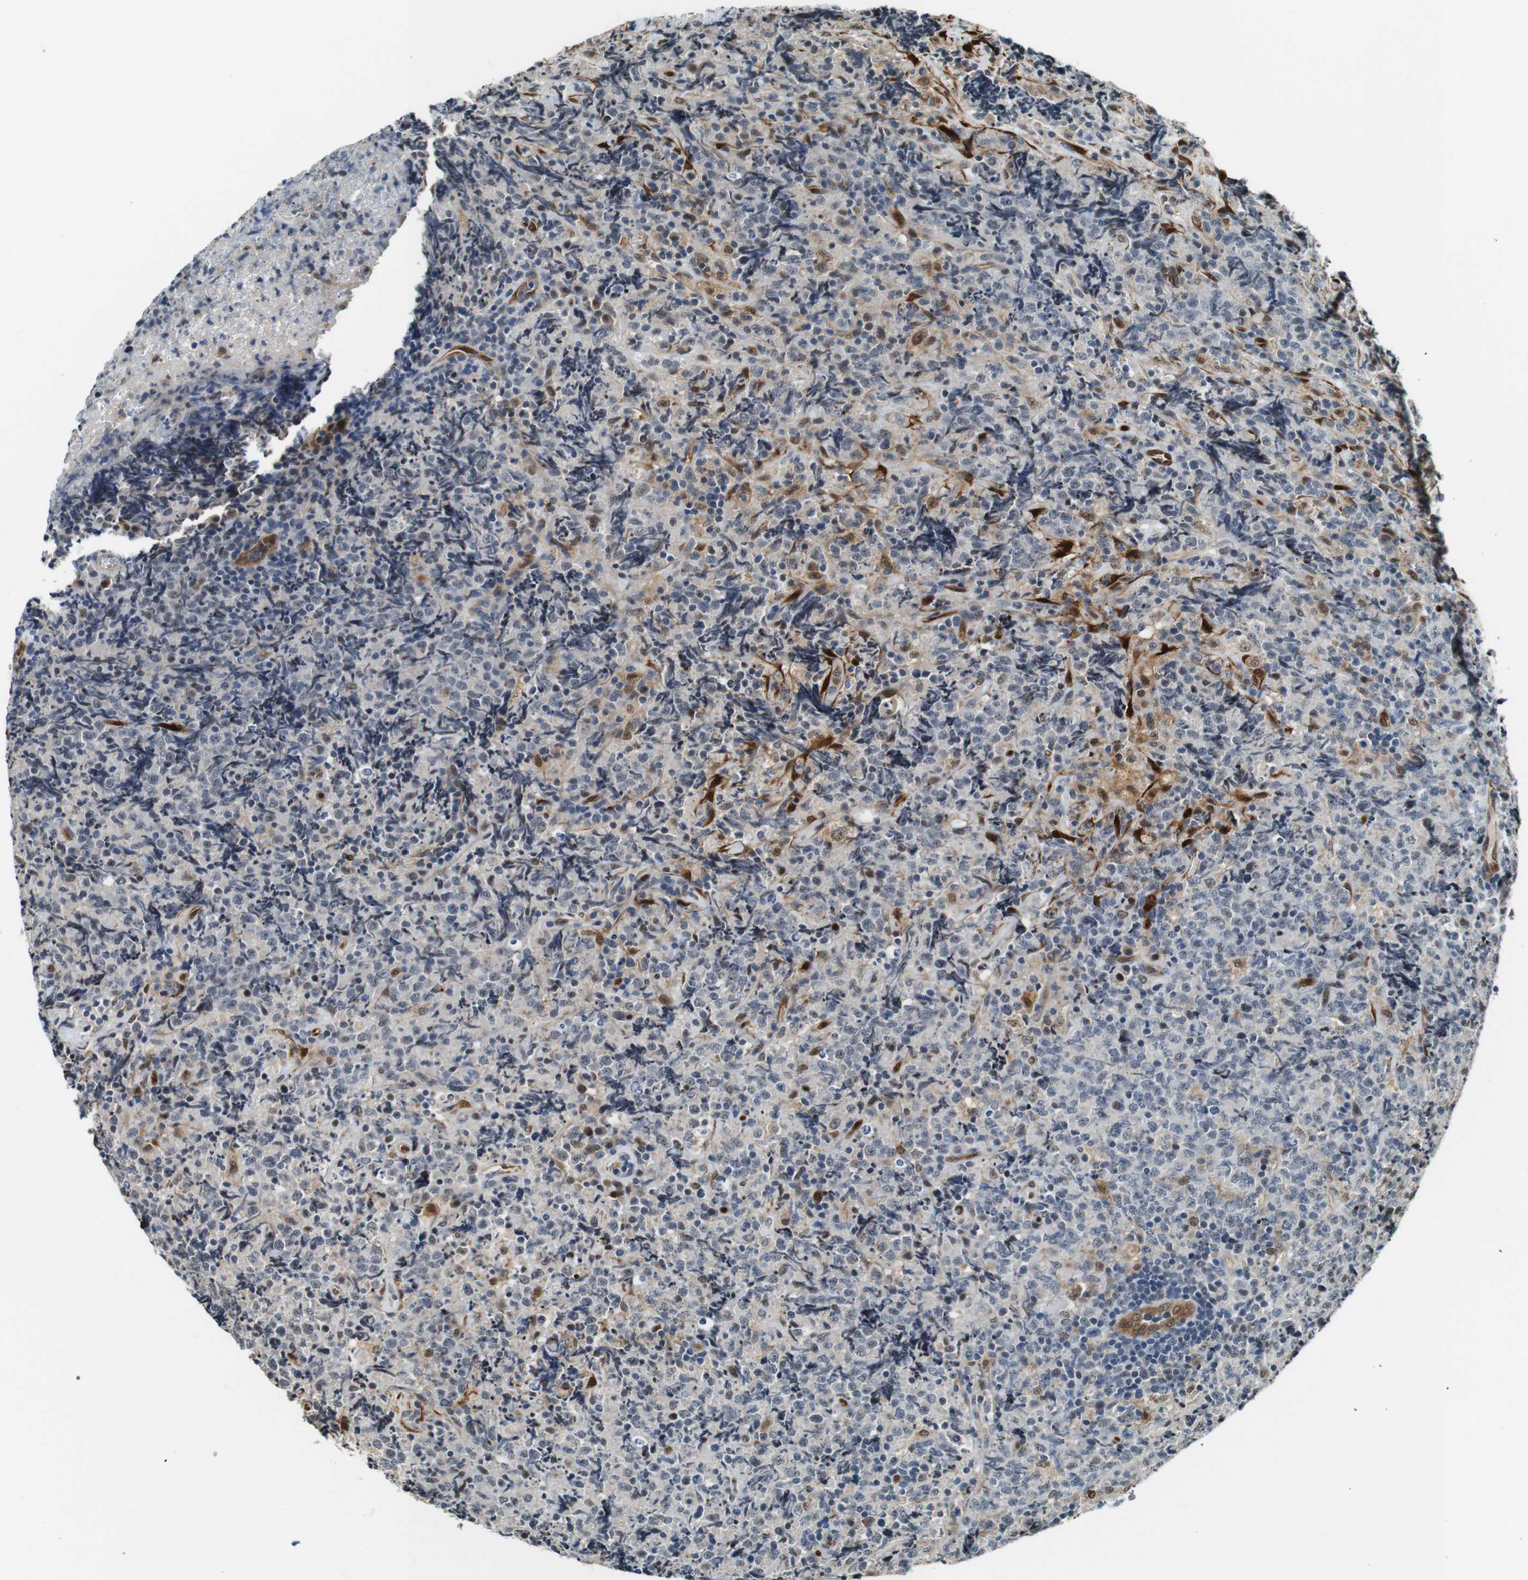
{"staining": {"intensity": "weak", "quantity": "25%-75%", "location": "cytoplasmic/membranous,nuclear"}, "tissue": "lymphoma", "cell_type": "Tumor cells", "image_type": "cancer", "snomed": [{"axis": "morphology", "description": "Malignant lymphoma, non-Hodgkin's type, High grade"}, {"axis": "topography", "description": "Tonsil"}], "caption": "This is a micrograph of immunohistochemistry staining of malignant lymphoma, non-Hodgkin's type (high-grade), which shows weak positivity in the cytoplasmic/membranous and nuclear of tumor cells.", "gene": "LXN", "patient": {"sex": "female", "age": 36}}